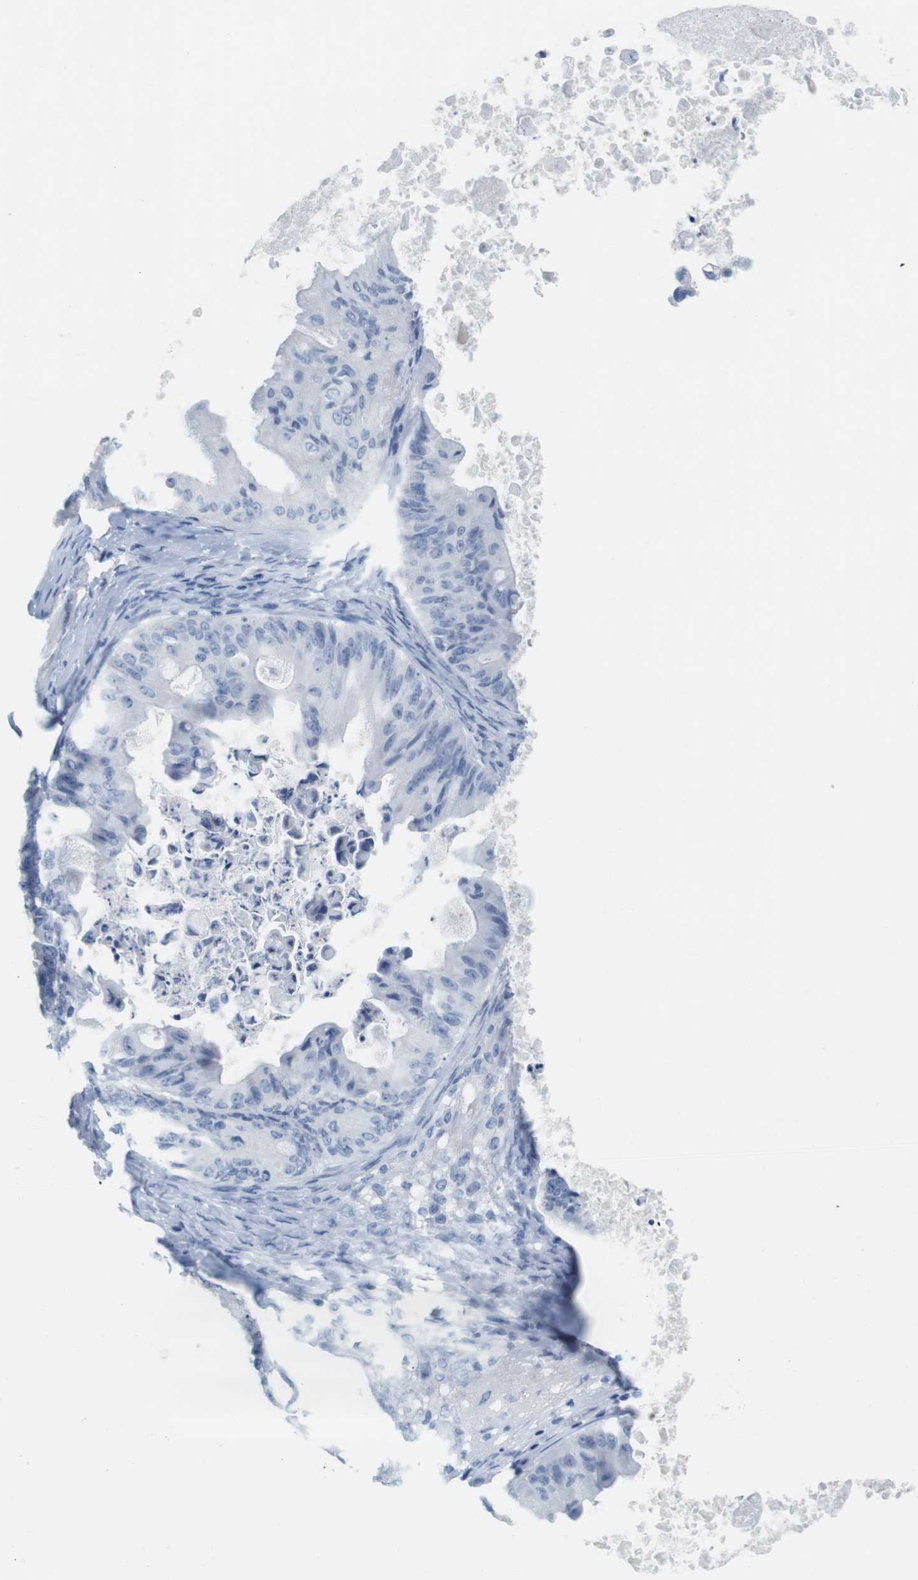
{"staining": {"intensity": "negative", "quantity": "none", "location": "none"}, "tissue": "ovarian cancer", "cell_type": "Tumor cells", "image_type": "cancer", "snomed": [{"axis": "morphology", "description": "Cystadenocarcinoma, mucinous, NOS"}, {"axis": "topography", "description": "Ovary"}], "caption": "This micrograph is of mucinous cystadenocarcinoma (ovarian) stained with immunohistochemistry to label a protein in brown with the nuclei are counter-stained blue. There is no staining in tumor cells.", "gene": "TNNT2", "patient": {"sex": "female", "age": 37}}